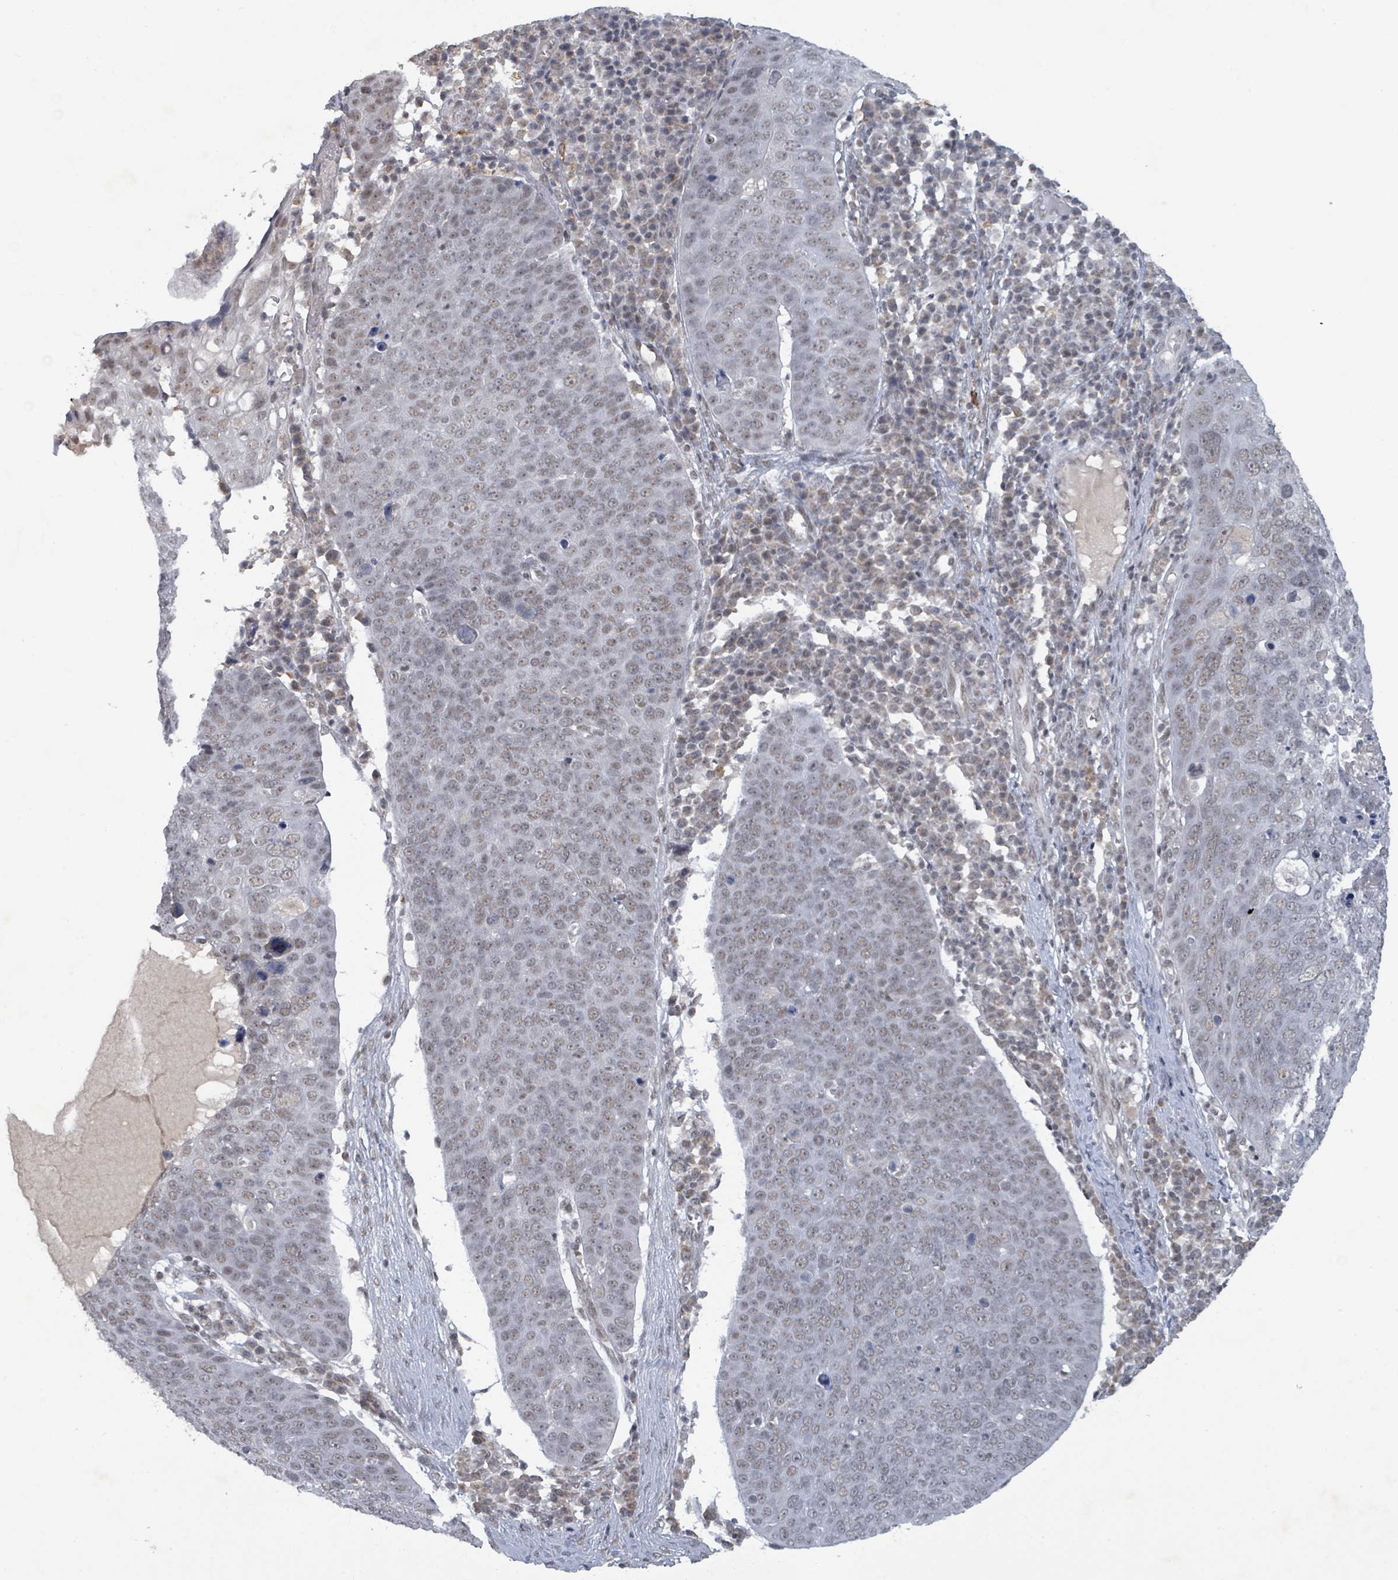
{"staining": {"intensity": "weak", "quantity": "25%-75%", "location": "nuclear"}, "tissue": "skin cancer", "cell_type": "Tumor cells", "image_type": "cancer", "snomed": [{"axis": "morphology", "description": "Squamous cell carcinoma, NOS"}, {"axis": "topography", "description": "Skin"}], "caption": "DAB (3,3'-diaminobenzidine) immunohistochemical staining of human skin cancer (squamous cell carcinoma) shows weak nuclear protein expression in about 25%-75% of tumor cells.", "gene": "BANP", "patient": {"sex": "male", "age": 71}}